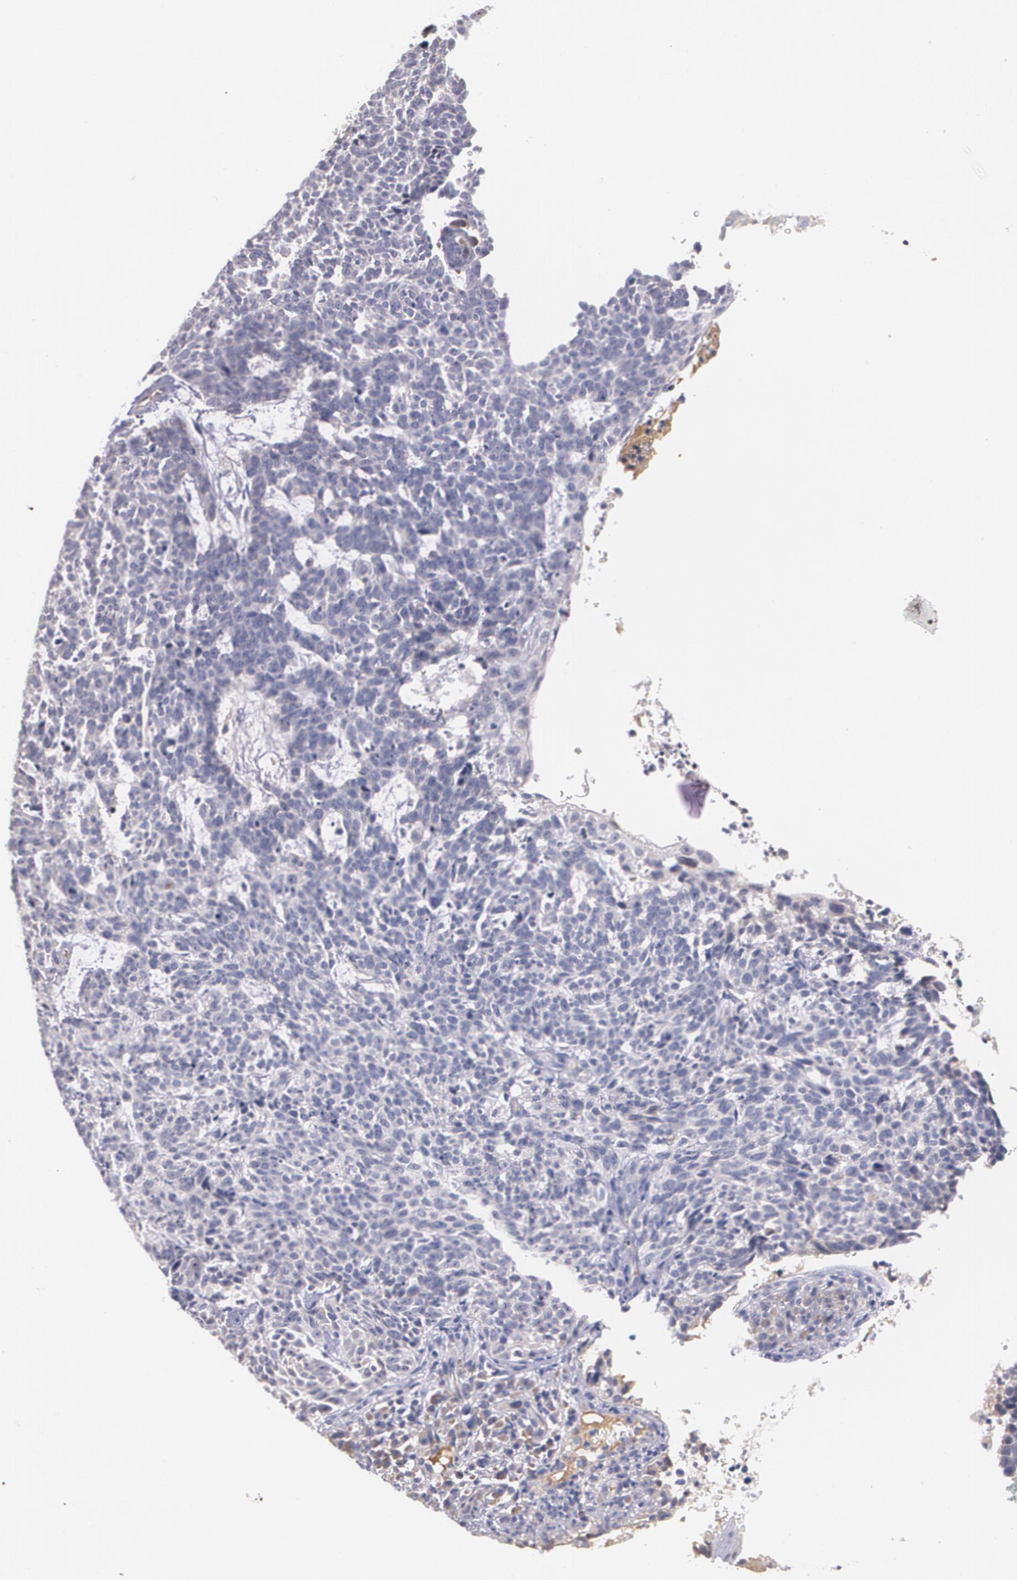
{"staining": {"intensity": "negative", "quantity": "none", "location": "none"}, "tissue": "skin cancer", "cell_type": "Tumor cells", "image_type": "cancer", "snomed": [{"axis": "morphology", "description": "Basal cell carcinoma"}, {"axis": "topography", "description": "Skin"}], "caption": "IHC image of basal cell carcinoma (skin) stained for a protein (brown), which exhibits no expression in tumor cells.", "gene": "AMBP", "patient": {"sex": "female", "age": 89}}